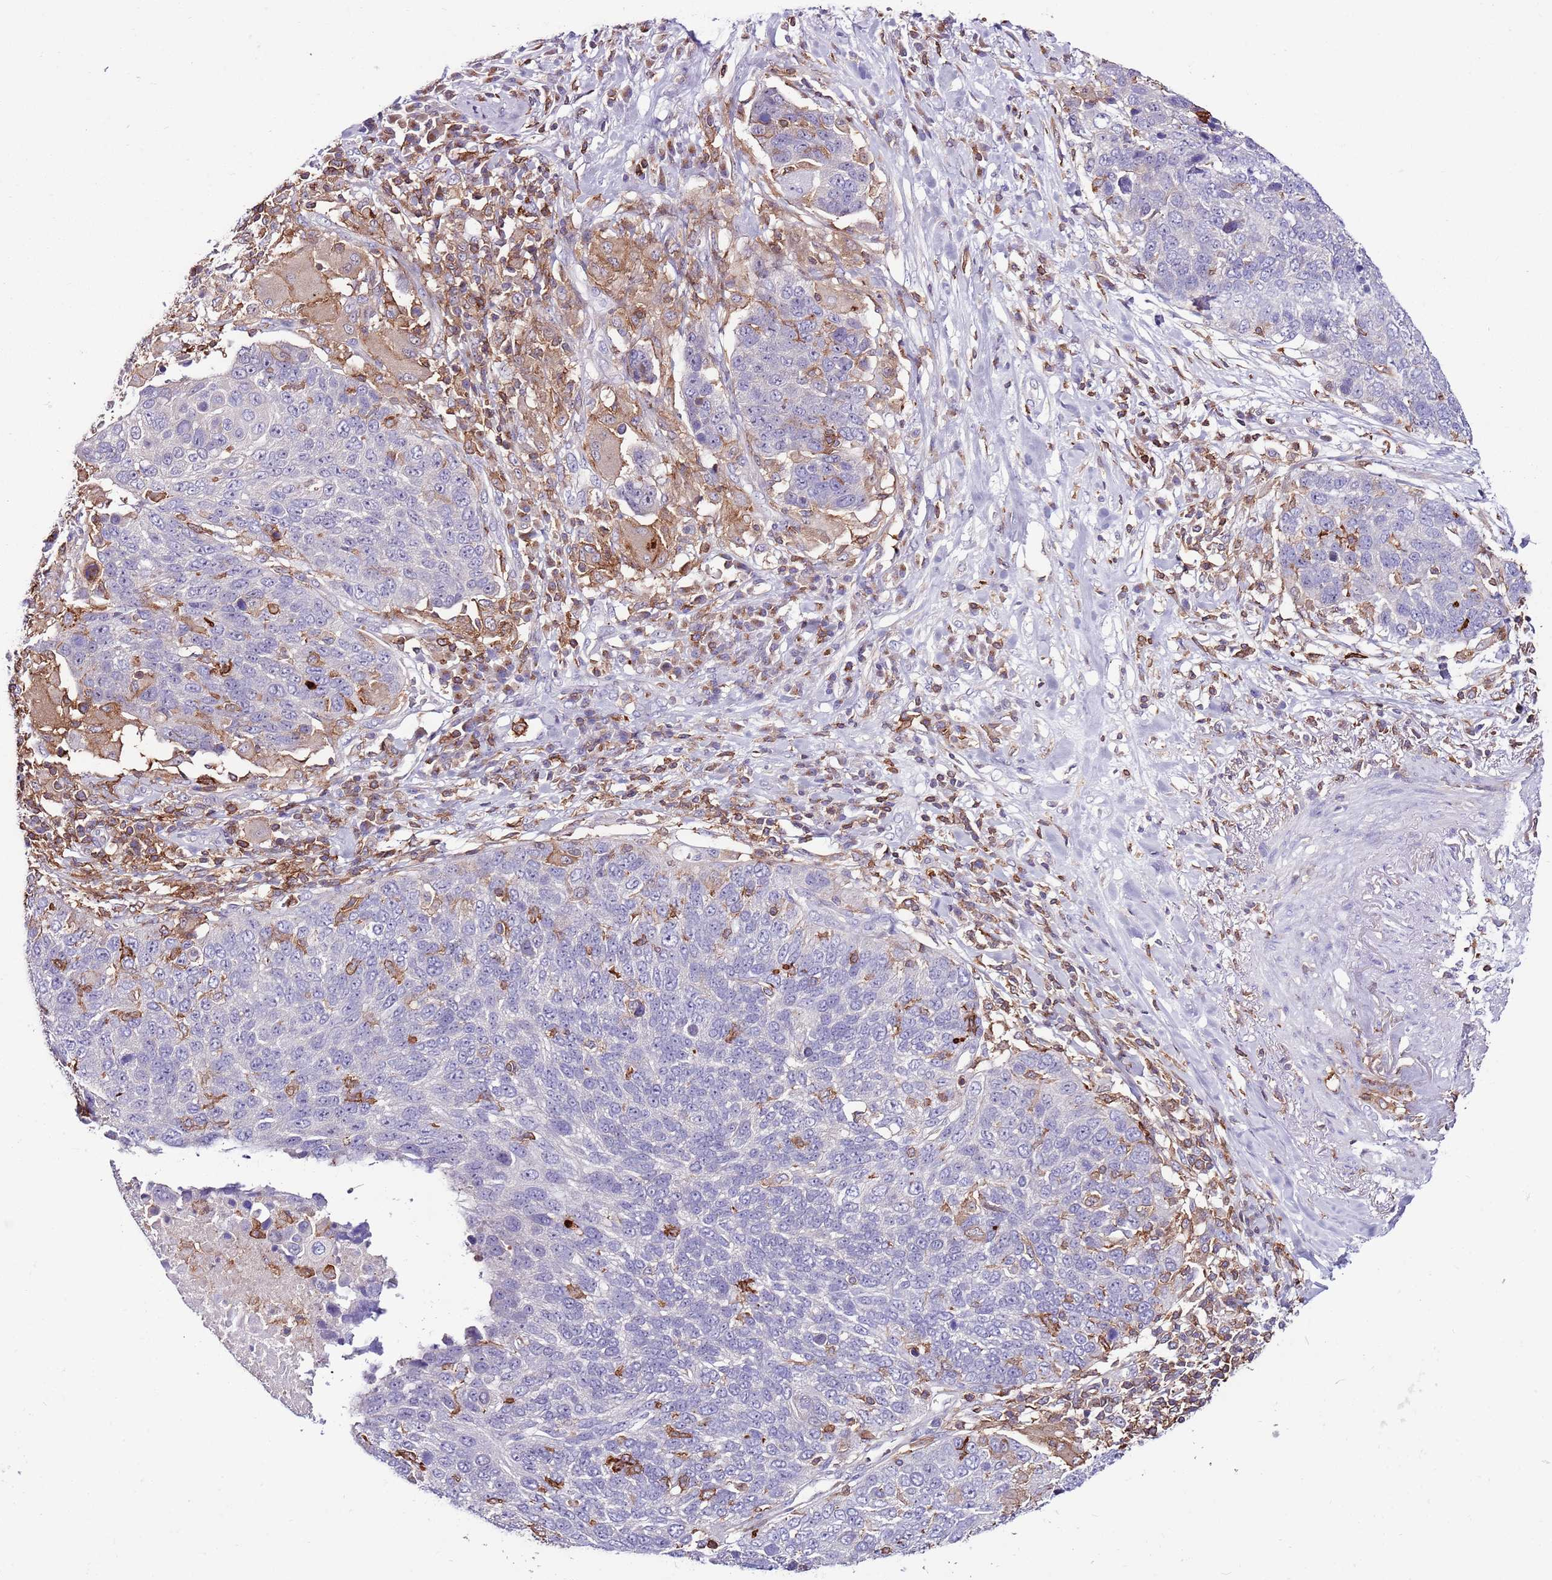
{"staining": {"intensity": "negative", "quantity": "none", "location": "none"}, "tissue": "lung cancer", "cell_type": "Tumor cells", "image_type": "cancer", "snomed": [{"axis": "morphology", "description": "Normal tissue, NOS"}, {"axis": "morphology", "description": "Squamous cell carcinoma, NOS"}, {"axis": "topography", "description": "Lymph node"}, {"axis": "topography", "description": "Lung"}], "caption": "DAB immunohistochemical staining of human lung cancer demonstrates no significant expression in tumor cells. Nuclei are stained in blue.", "gene": "ZSWIM1", "patient": {"sex": "male", "age": 66}}